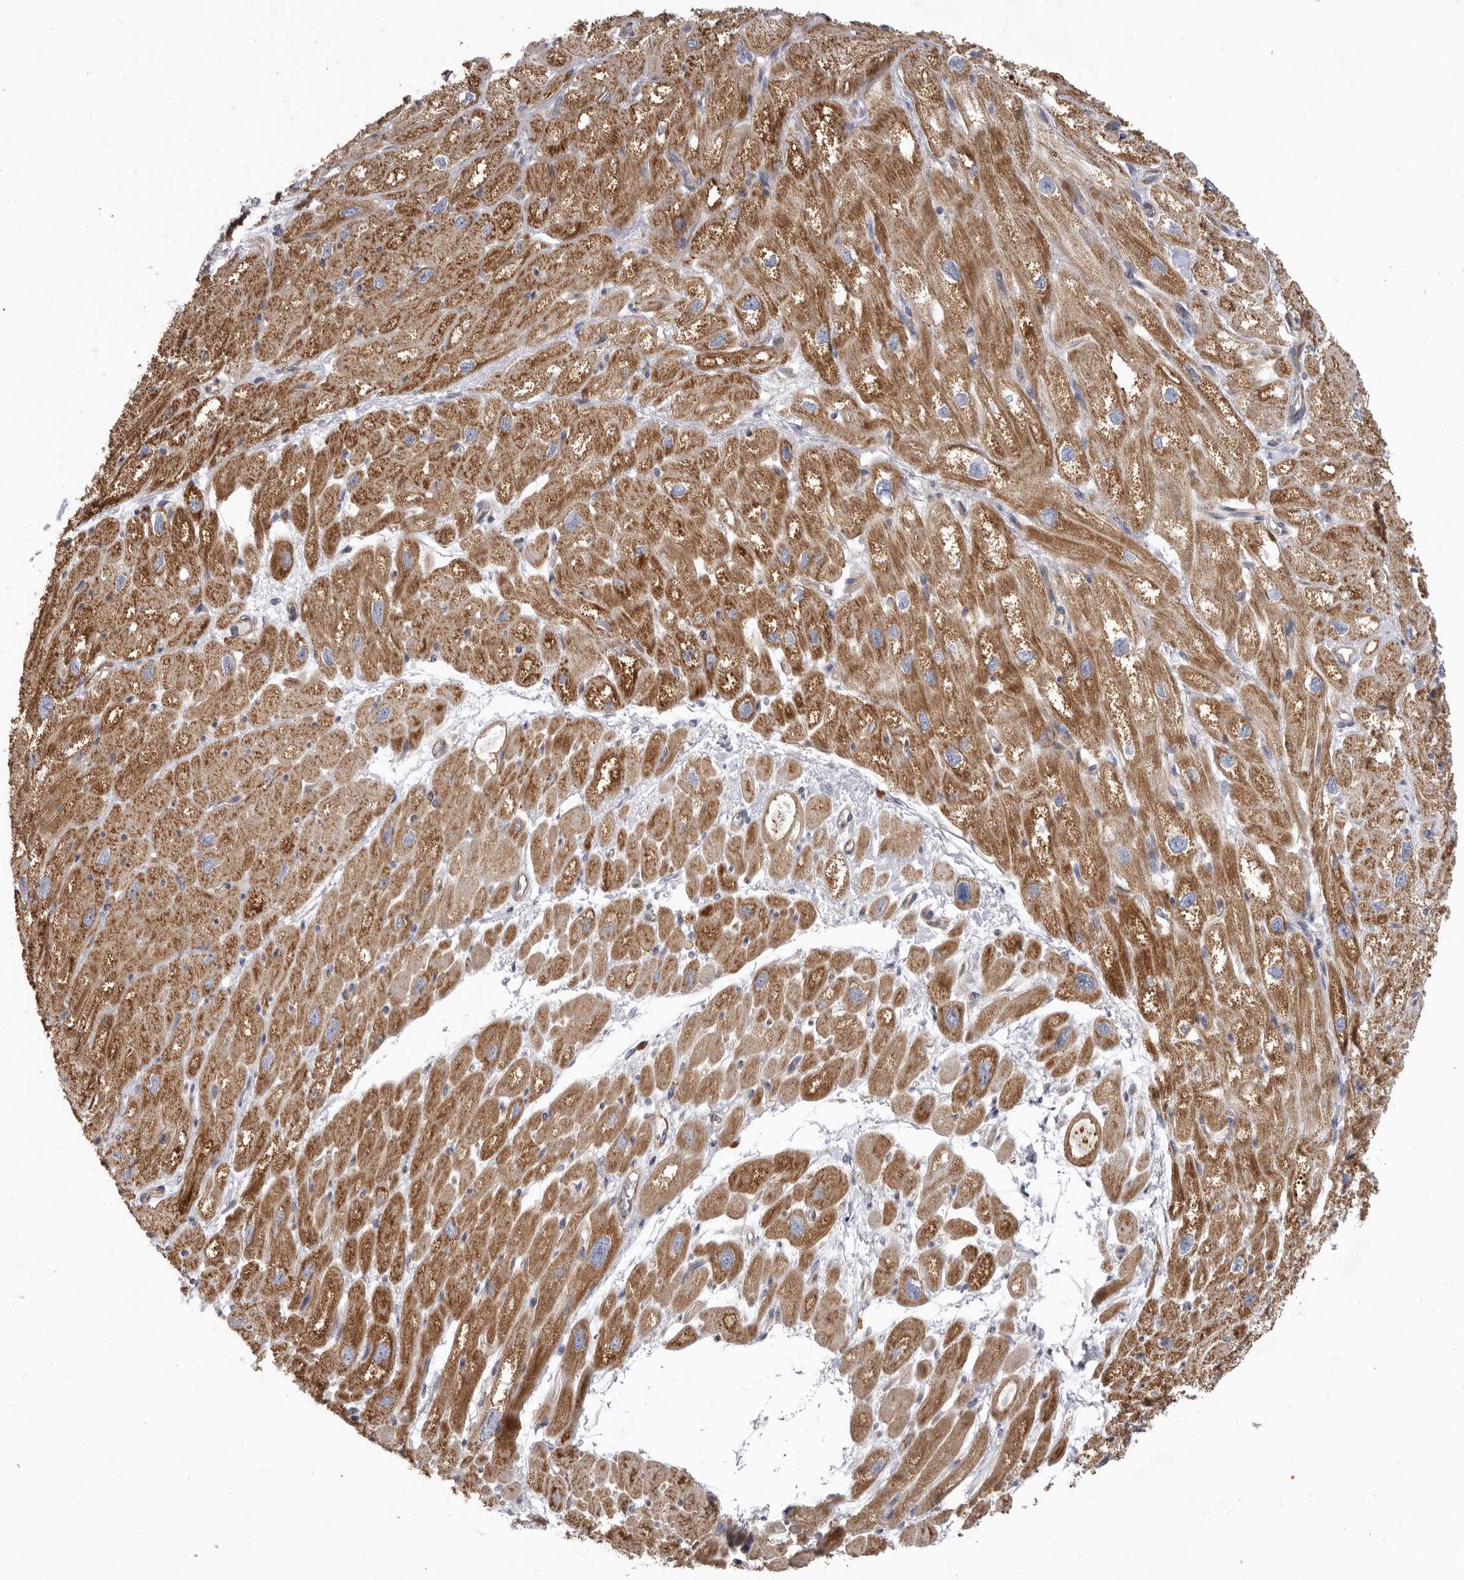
{"staining": {"intensity": "strong", "quantity": ">75%", "location": "cytoplasmic/membranous"}, "tissue": "heart muscle", "cell_type": "Cardiomyocytes", "image_type": "normal", "snomed": [{"axis": "morphology", "description": "Normal tissue, NOS"}, {"axis": "topography", "description": "Heart"}], "caption": "Heart muscle stained with DAB (3,3'-diaminobenzidine) immunohistochemistry (IHC) reveals high levels of strong cytoplasmic/membranous staining in approximately >75% of cardiomyocytes. (DAB IHC with brightfield microscopy, high magnification).", "gene": "FMO2", "patient": {"sex": "male", "age": 50}}